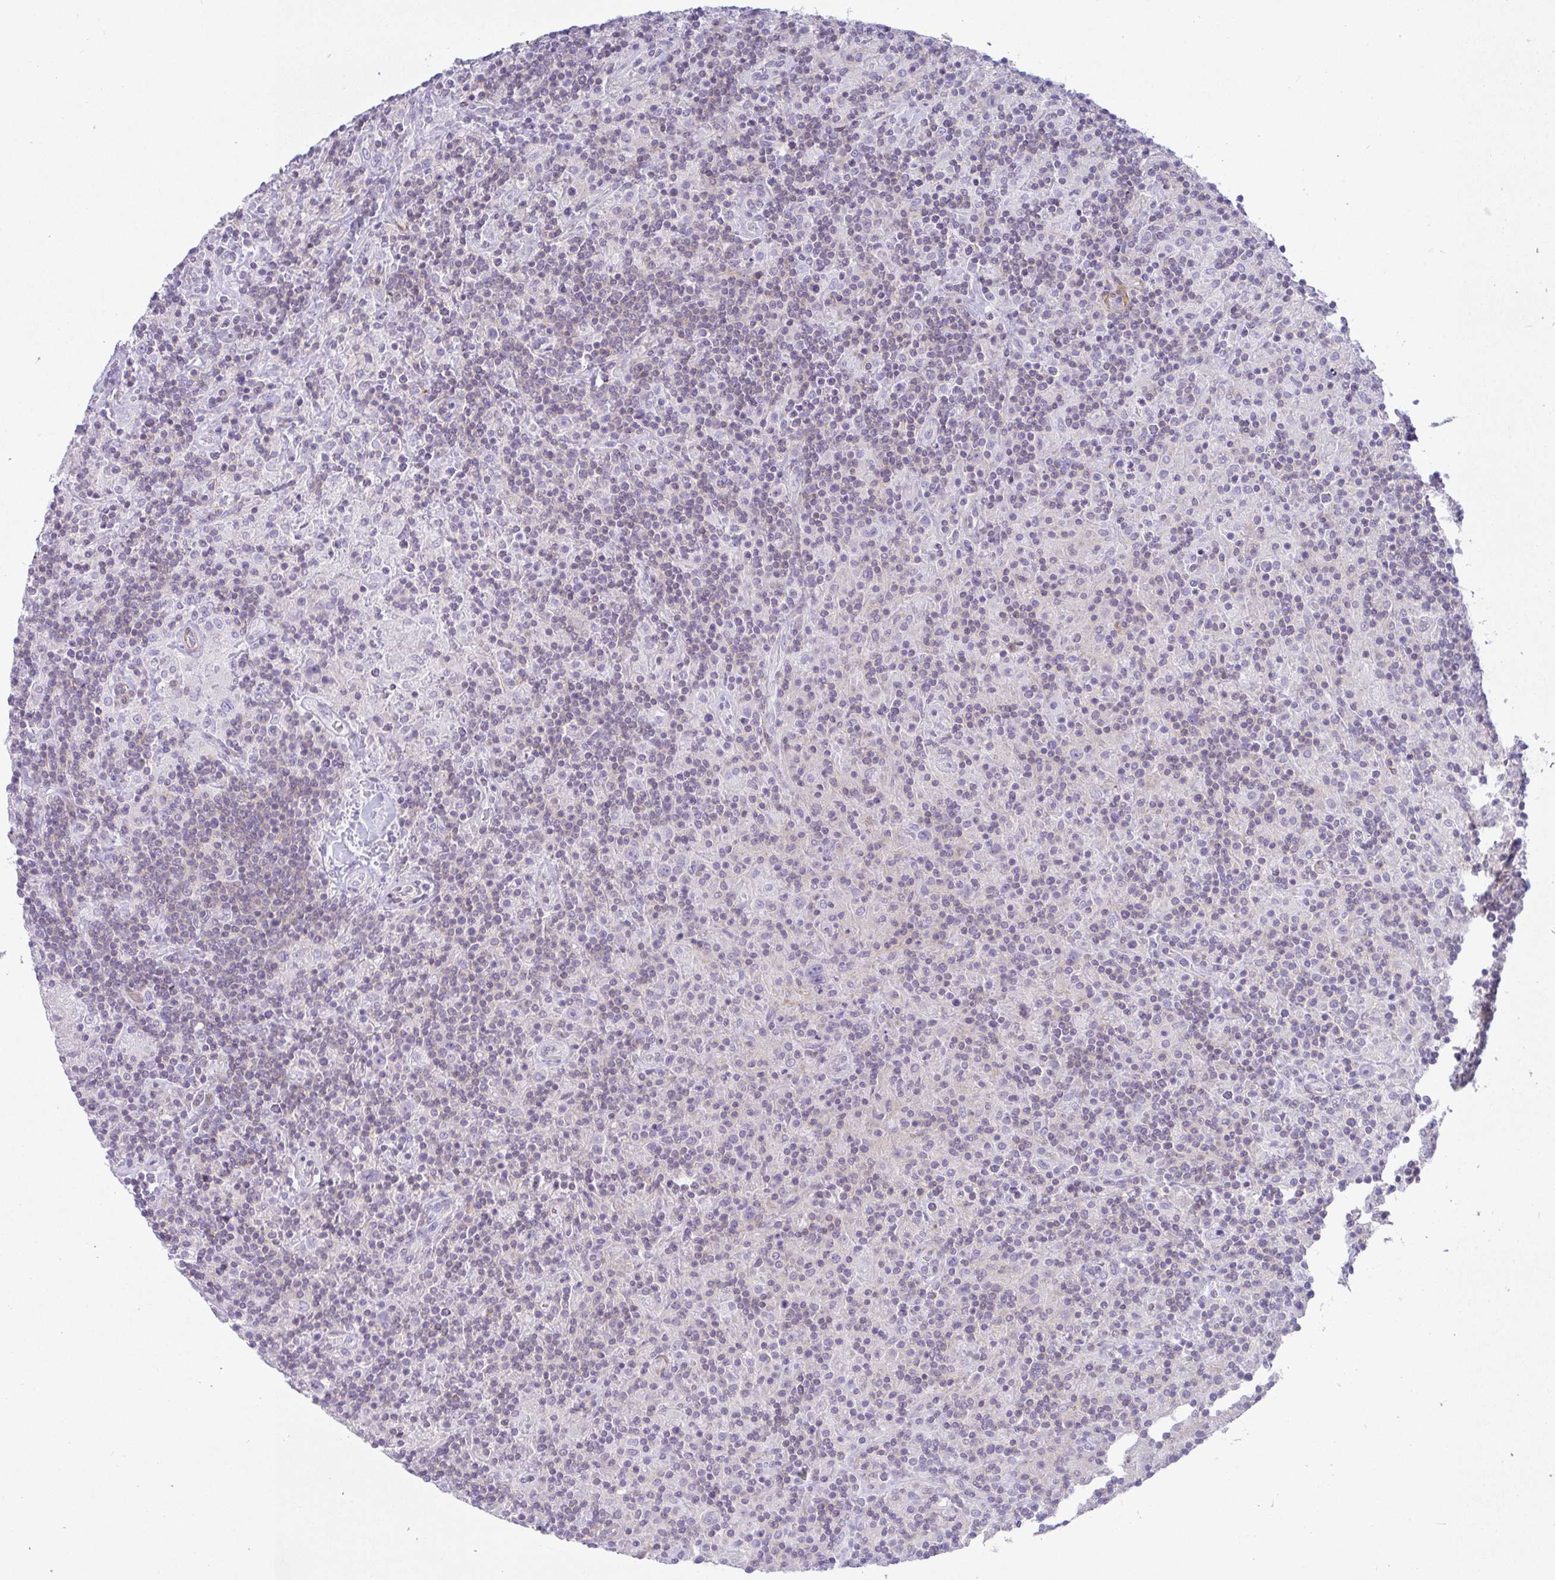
{"staining": {"intensity": "negative", "quantity": "none", "location": "none"}, "tissue": "lymphoma", "cell_type": "Tumor cells", "image_type": "cancer", "snomed": [{"axis": "morphology", "description": "Hodgkin's disease, NOS"}, {"axis": "topography", "description": "Lymph node"}], "caption": "Photomicrograph shows no protein staining in tumor cells of Hodgkin's disease tissue. (DAB IHC visualized using brightfield microscopy, high magnification).", "gene": "CDRT15", "patient": {"sex": "male", "age": 70}}